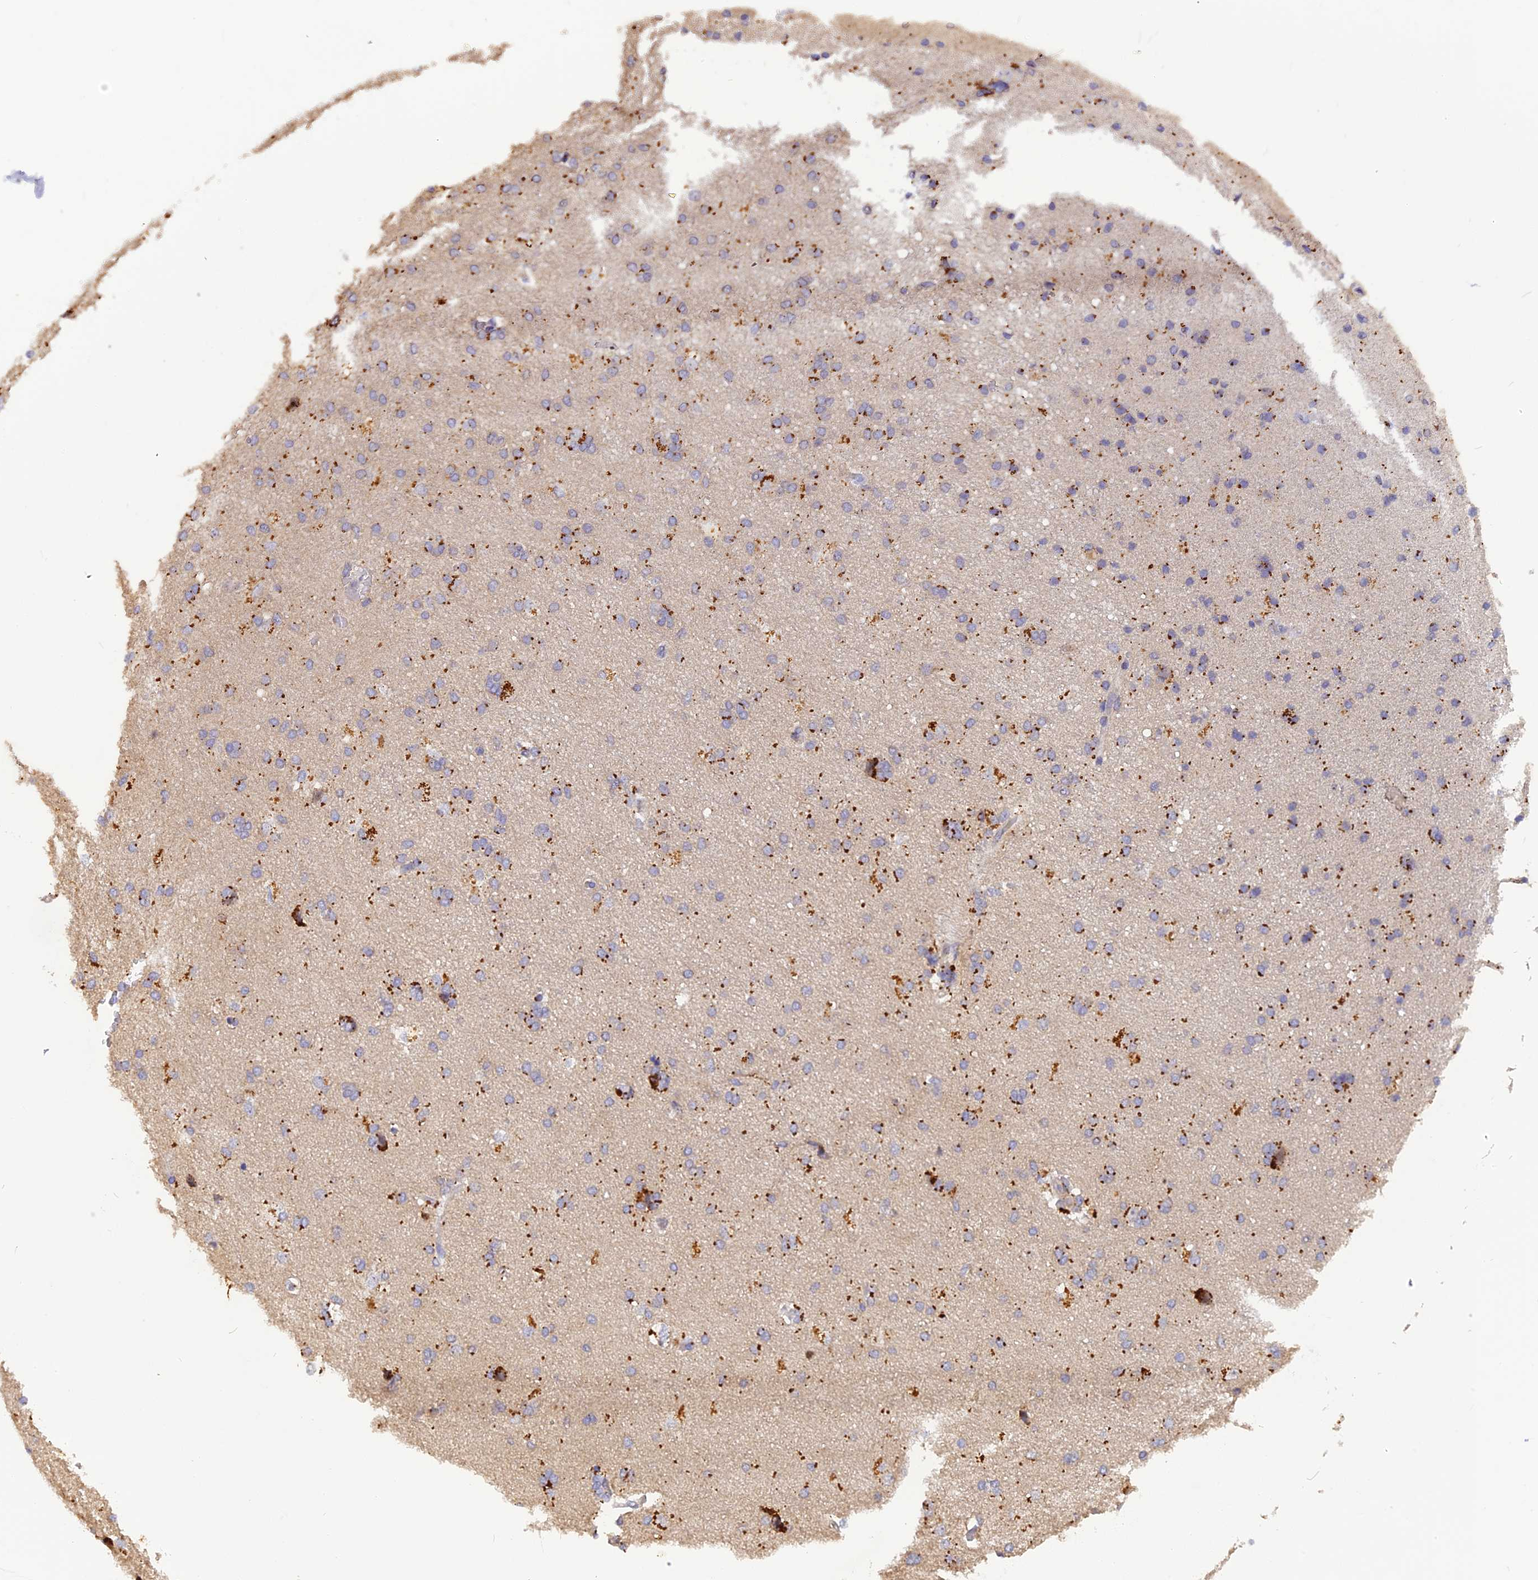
{"staining": {"intensity": "negative", "quantity": "none", "location": "none"}, "tissue": "cerebral cortex", "cell_type": "Endothelial cells", "image_type": "normal", "snomed": [{"axis": "morphology", "description": "Normal tissue, NOS"}, {"axis": "topography", "description": "Cerebral cortex"}], "caption": "The immunohistochemistry (IHC) image has no significant positivity in endothelial cells of cerebral cortex.", "gene": "FNIP2", "patient": {"sex": "male", "age": 62}}